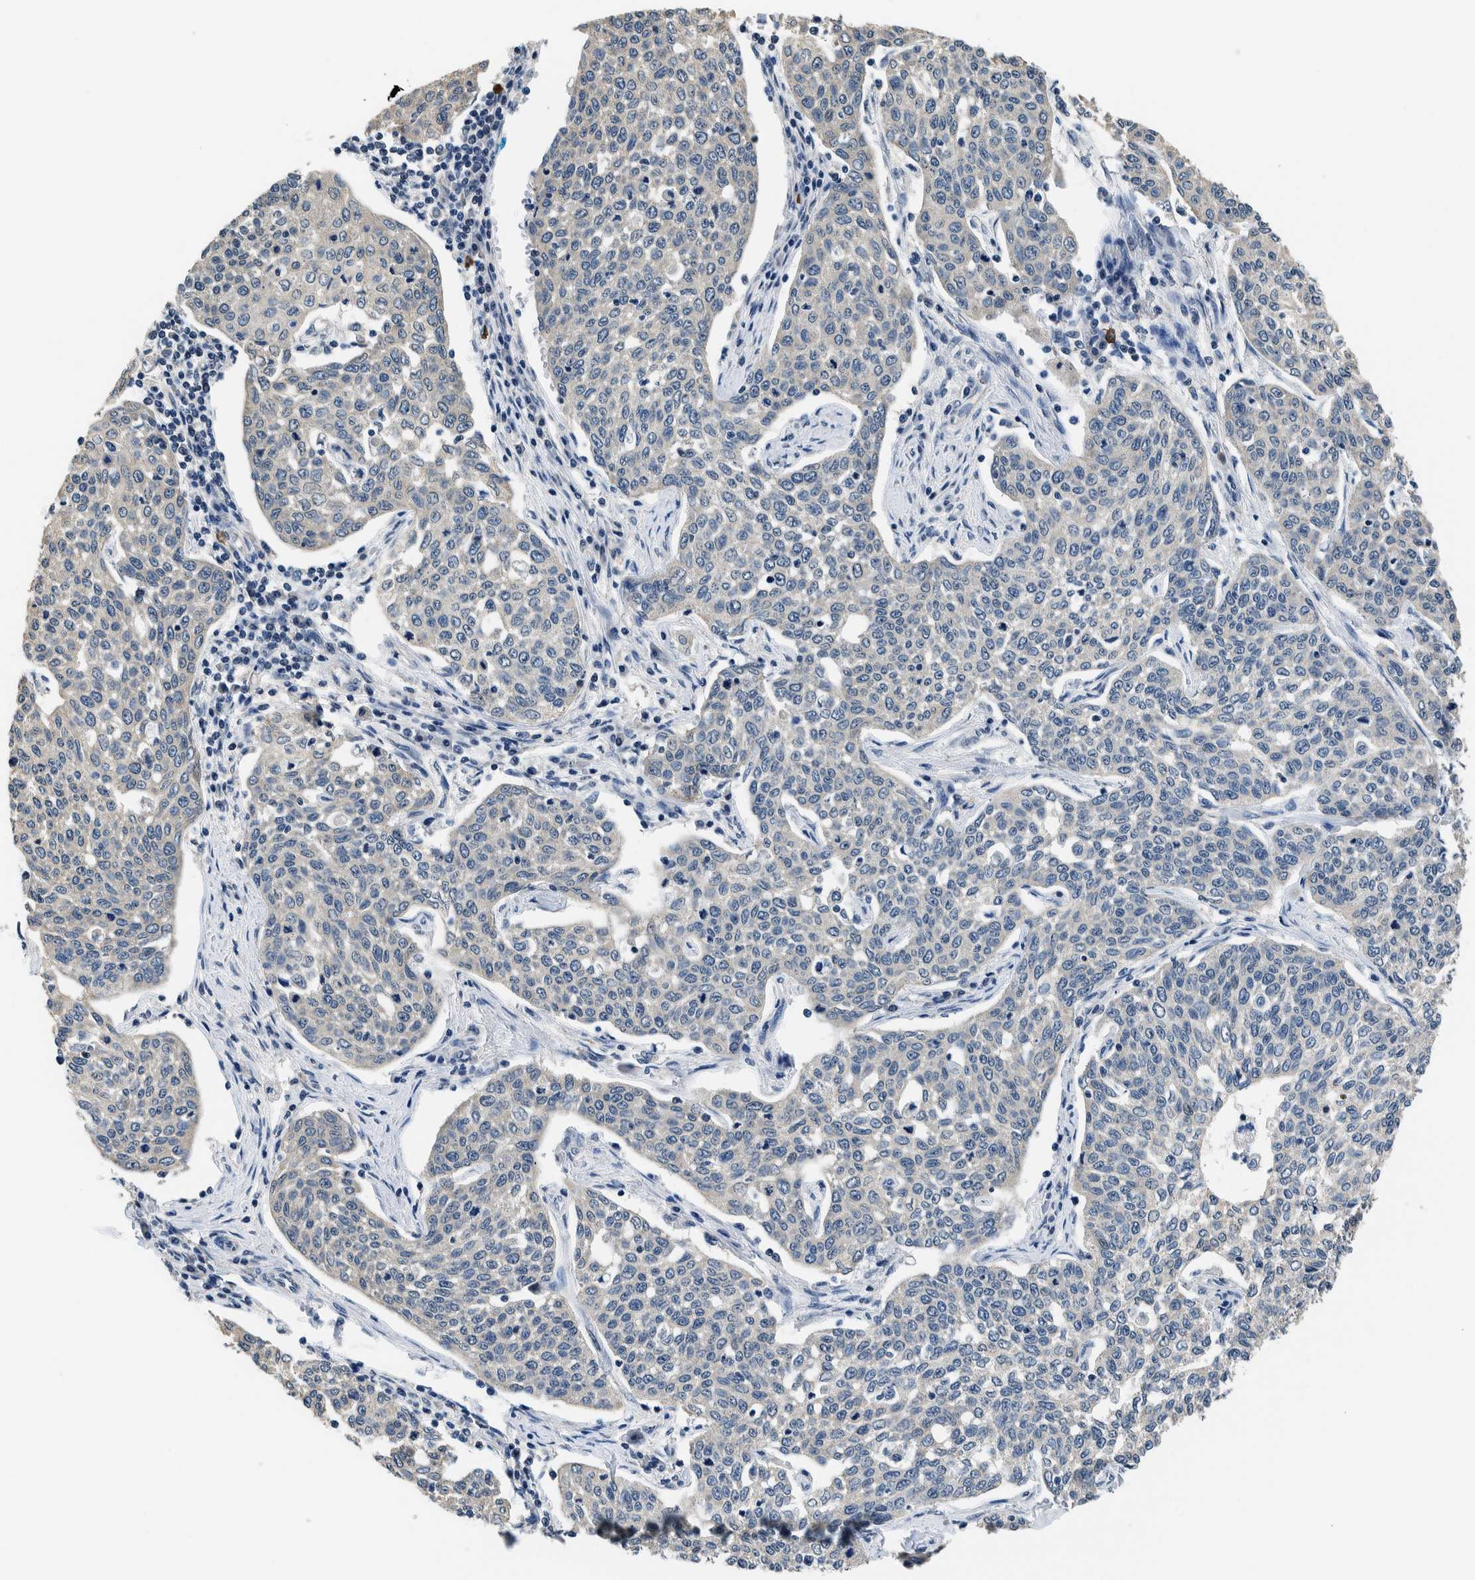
{"staining": {"intensity": "negative", "quantity": "none", "location": "none"}, "tissue": "cervical cancer", "cell_type": "Tumor cells", "image_type": "cancer", "snomed": [{"axis": "morphology", "description": "Squamous cell carcinoma, NOS"}, {"axis": "topography", "description": "Cervix"}], "caption": "This is an immunohistochemistry (IHC) histopathology image of cervical squamous cell carcinoma. There is no positivity in tumor cells.", "gene": "NIBAN2", "patient": {"sex": "female", "age": 34}}